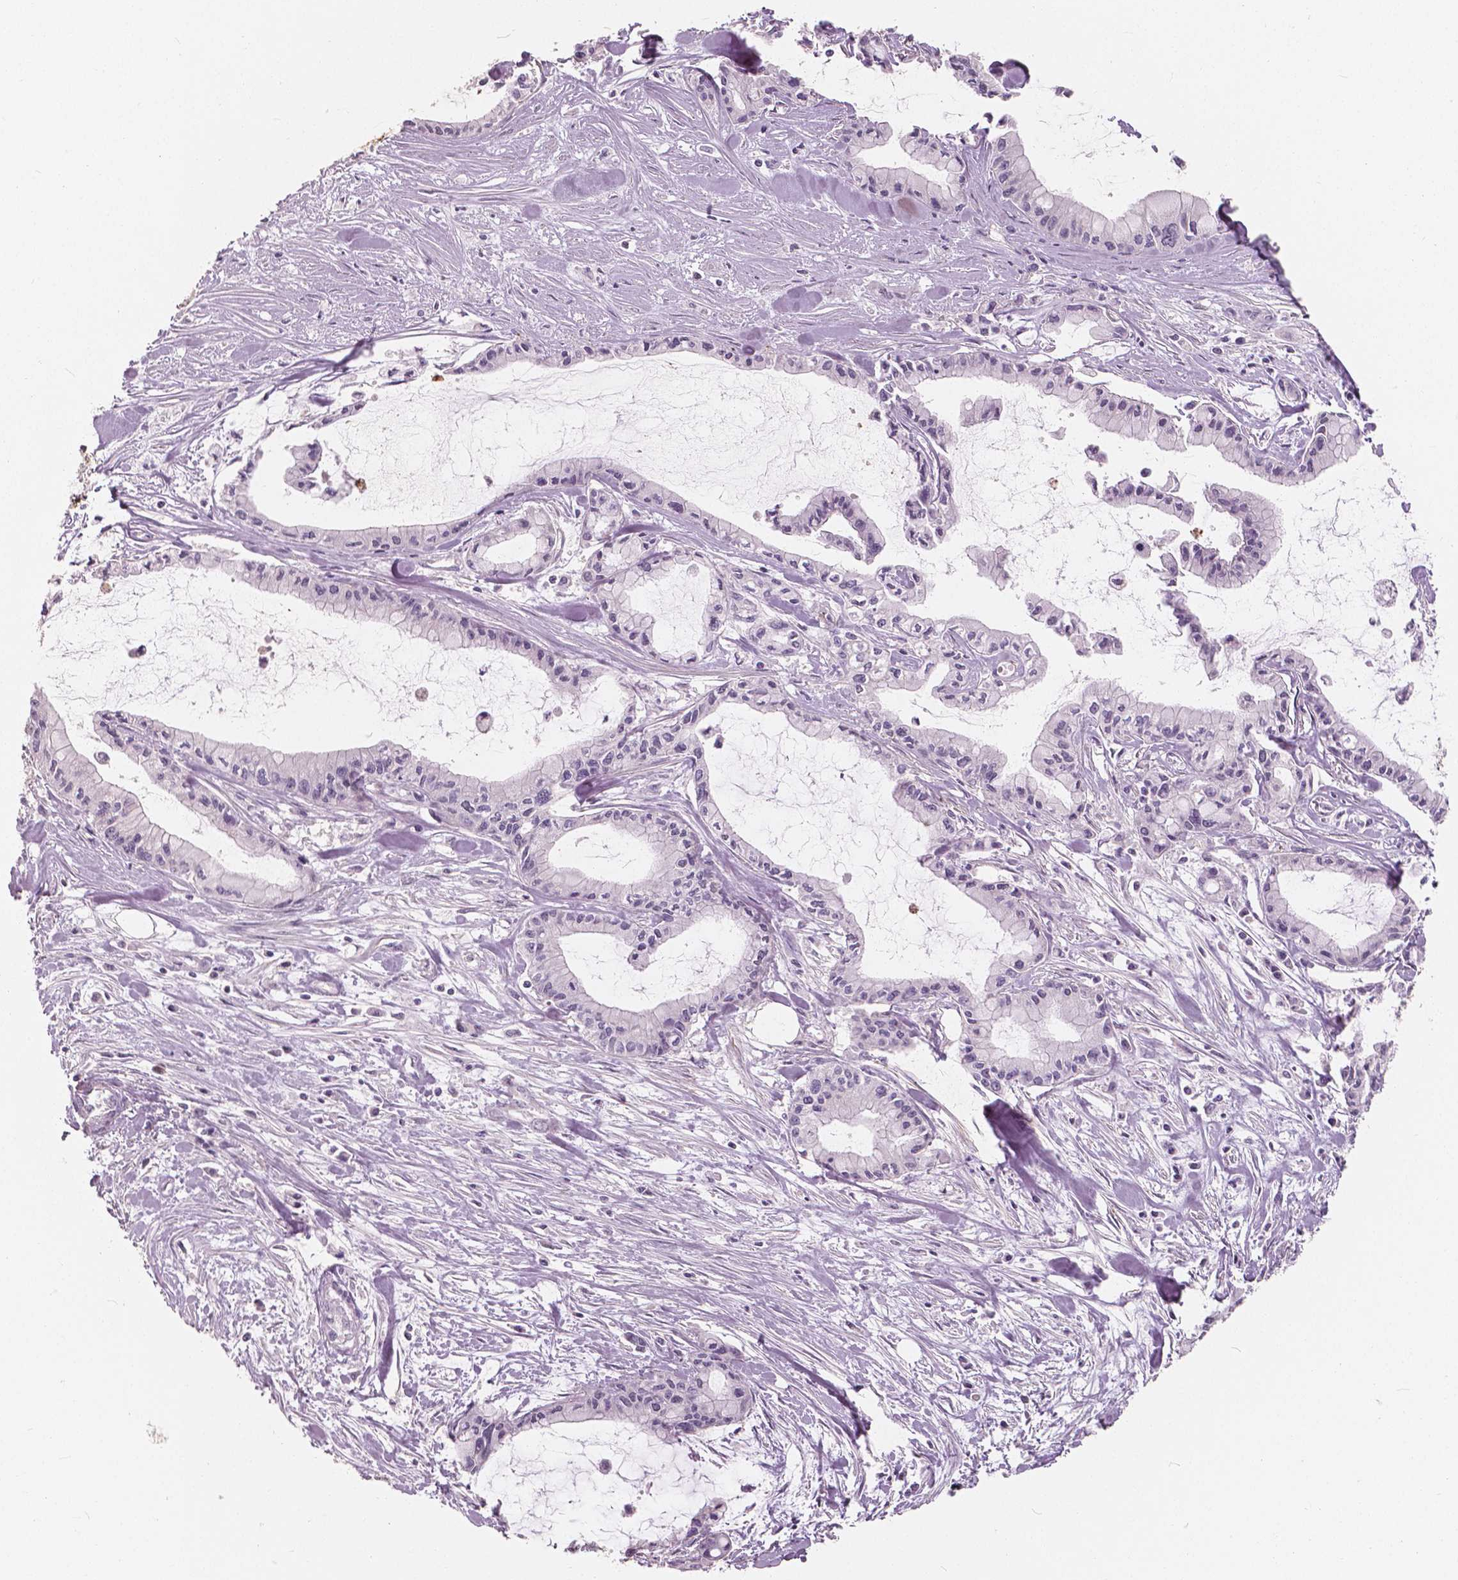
{"staining": {"intensity": "negative", "quantity": "none", "location": "none"}, "tissue": "pancreatic cancer", "cell_type": "Tumor cells", "image_type": "cancer", "snomed": [{"axis": "morphology", "description": "Adenocarcinoma, NOS"}, {"axis": "topography", "description": "Pancreas"}], "caption": "The IHC image has no significant positivity in tumor cells of pancreatic cancer tissue.", "gene": "SAT2", "patient": {"sex": "male", "age": 48}}